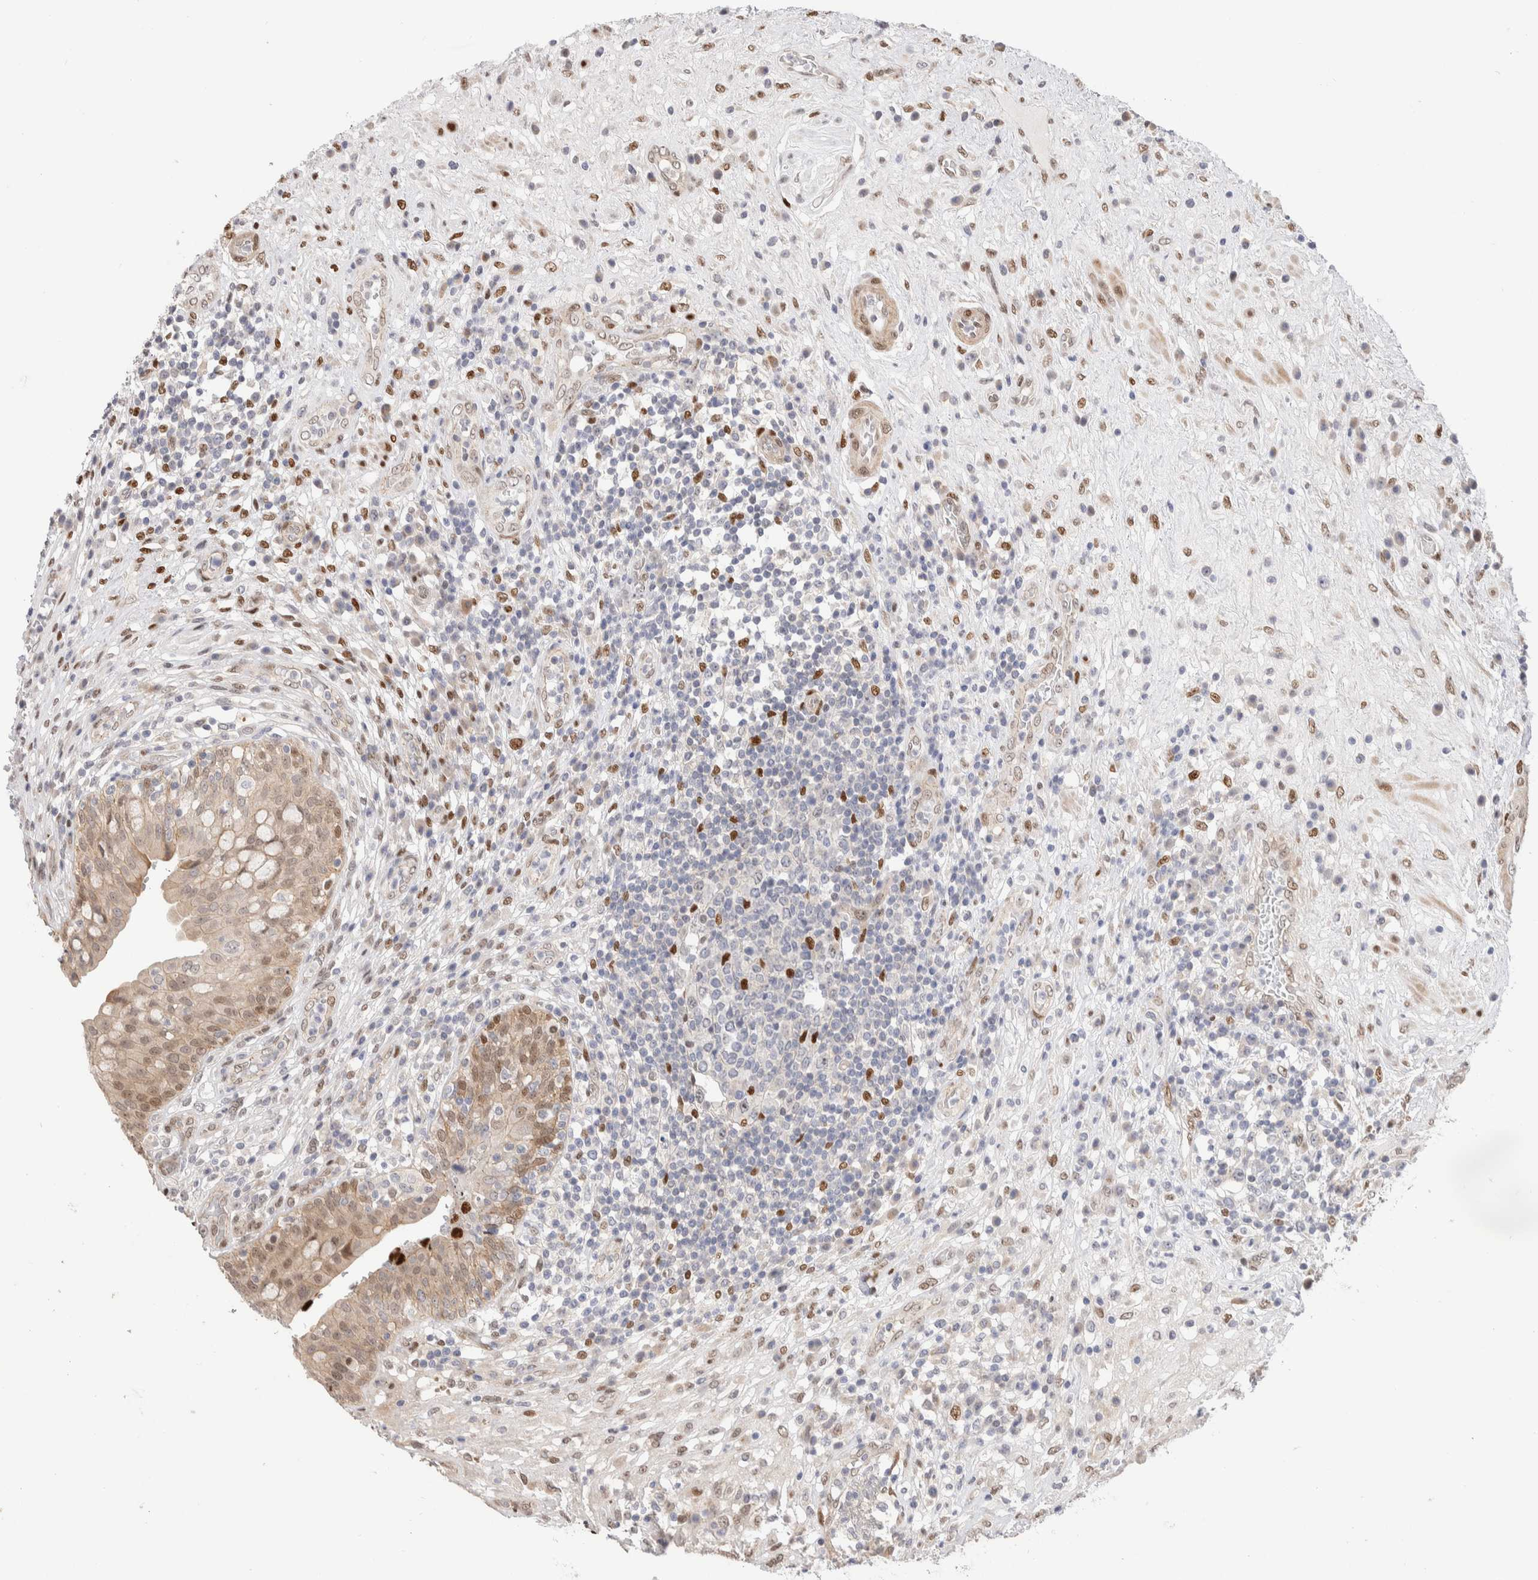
{"staining": {"intensity": "moderate", "quantity": ">75%", "location": "cytoplasmic/membranous,nuclear"}, "tissue": "urinary bladder", "cell_type": "Urothelial cells", "image_type": "normal", "snomed": [{"axis": "morphology", "description": "Normal tissue, NOS"}, {"axis": "topography", "description": "Urinary bladder"}], "caption": "An immunohistochemistry histopathology image of benign tissue is shown. Protein staining in brown highlights moderate cytoplasmic/membranous,nuclear positivity in urinary bladder within urothelial cells. (IHC, brightfield microscopy, high magnification).", "gene": "NSMAF", "patient": {"sex": "female", "age": 62}}